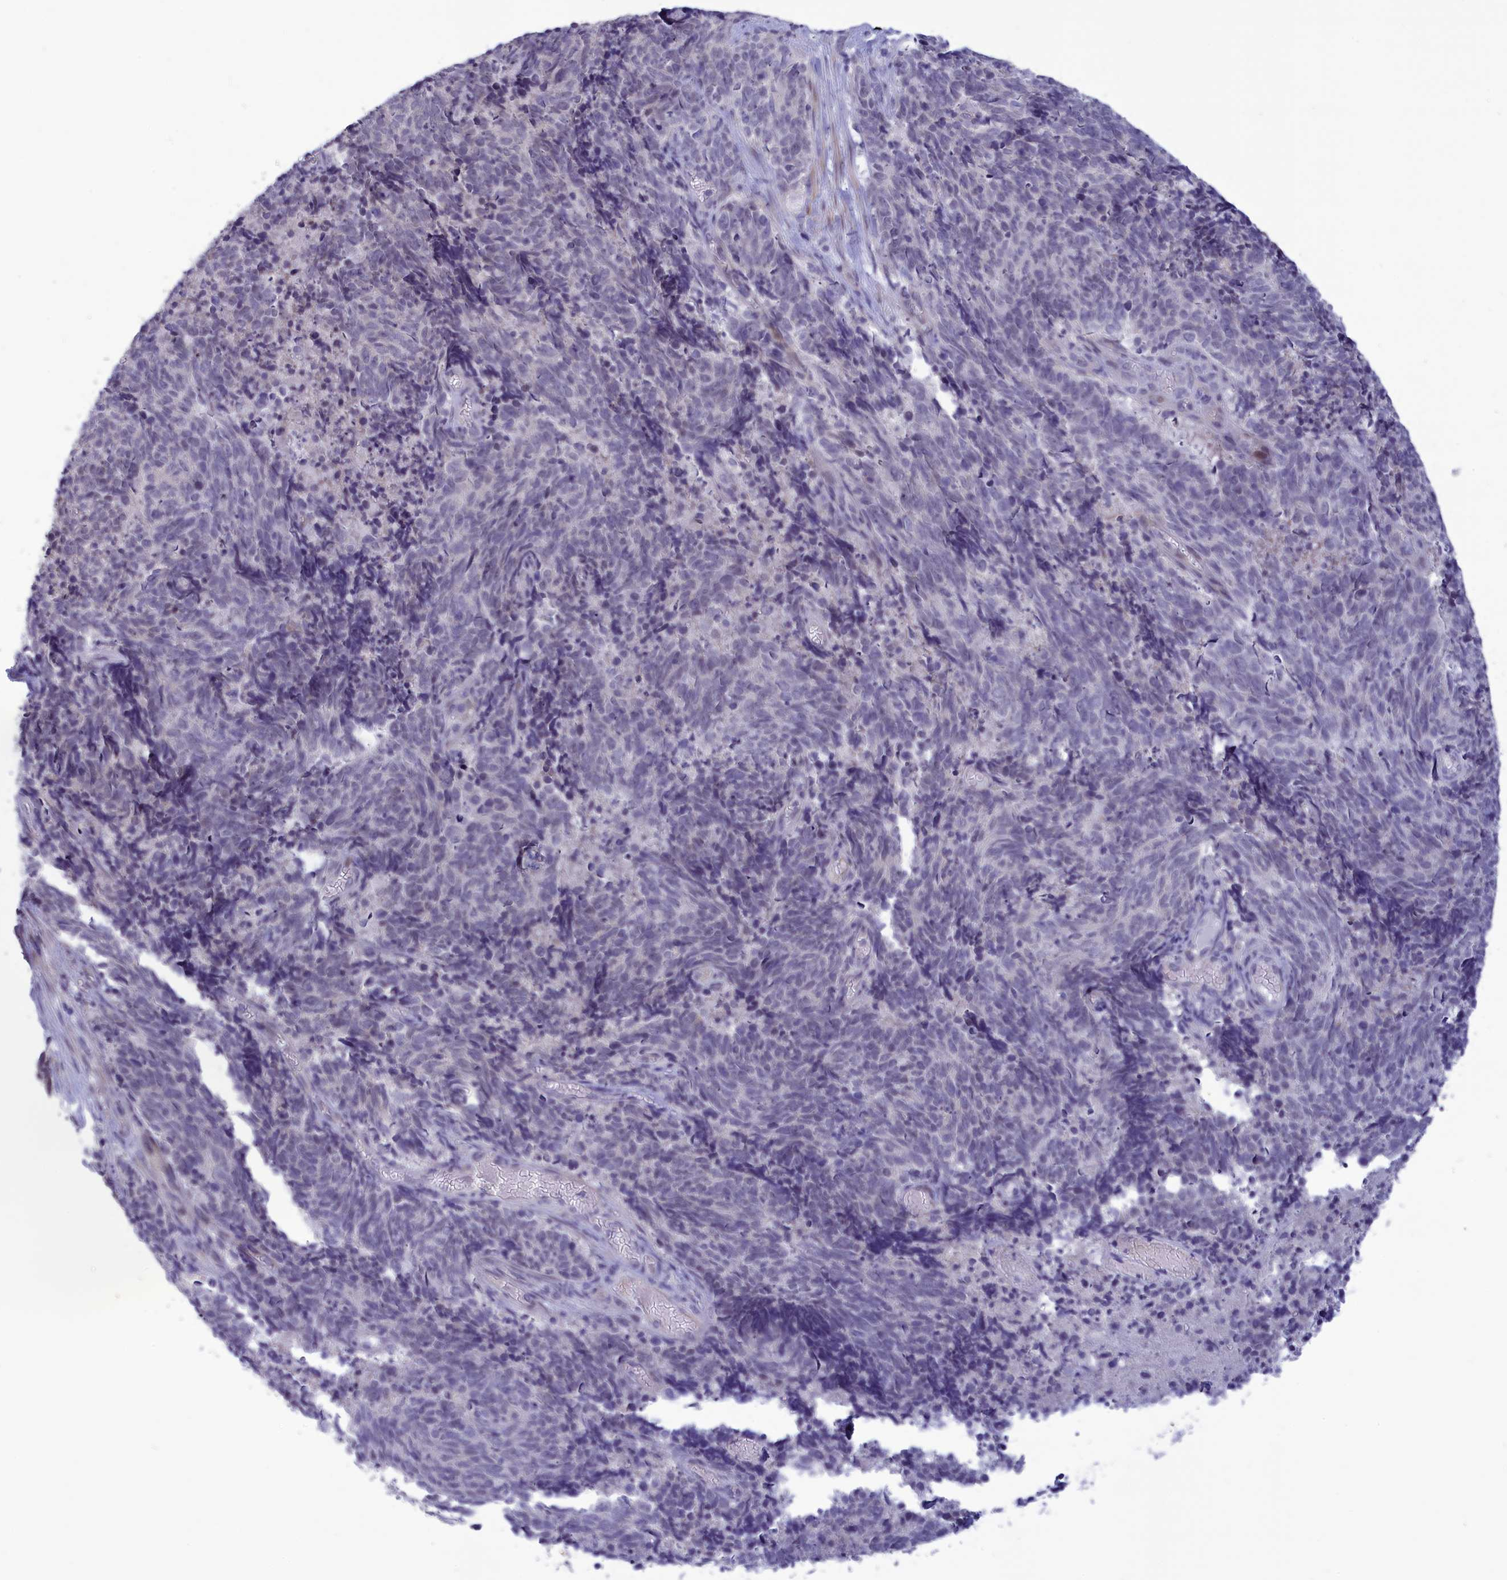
{"staining": {"intensity": "negative", "quantity": "none", "location": "none"}, "tissue": "cervical cancer", "cell_type": "Tumor cells", "image_type": "cancer", "snomed": [{"axis": "morphology", "description": "Squamous cell carcinoma, NOS"}, {"axis": "topography", "description": "Cervix"}], "caption": "Human cervical squamous cell carcinoma stained for a protein using IHC demonstrates no staining in tumor cells.", "gene": "ELOA2", "patient": {"sex": "female", "age": 29}}